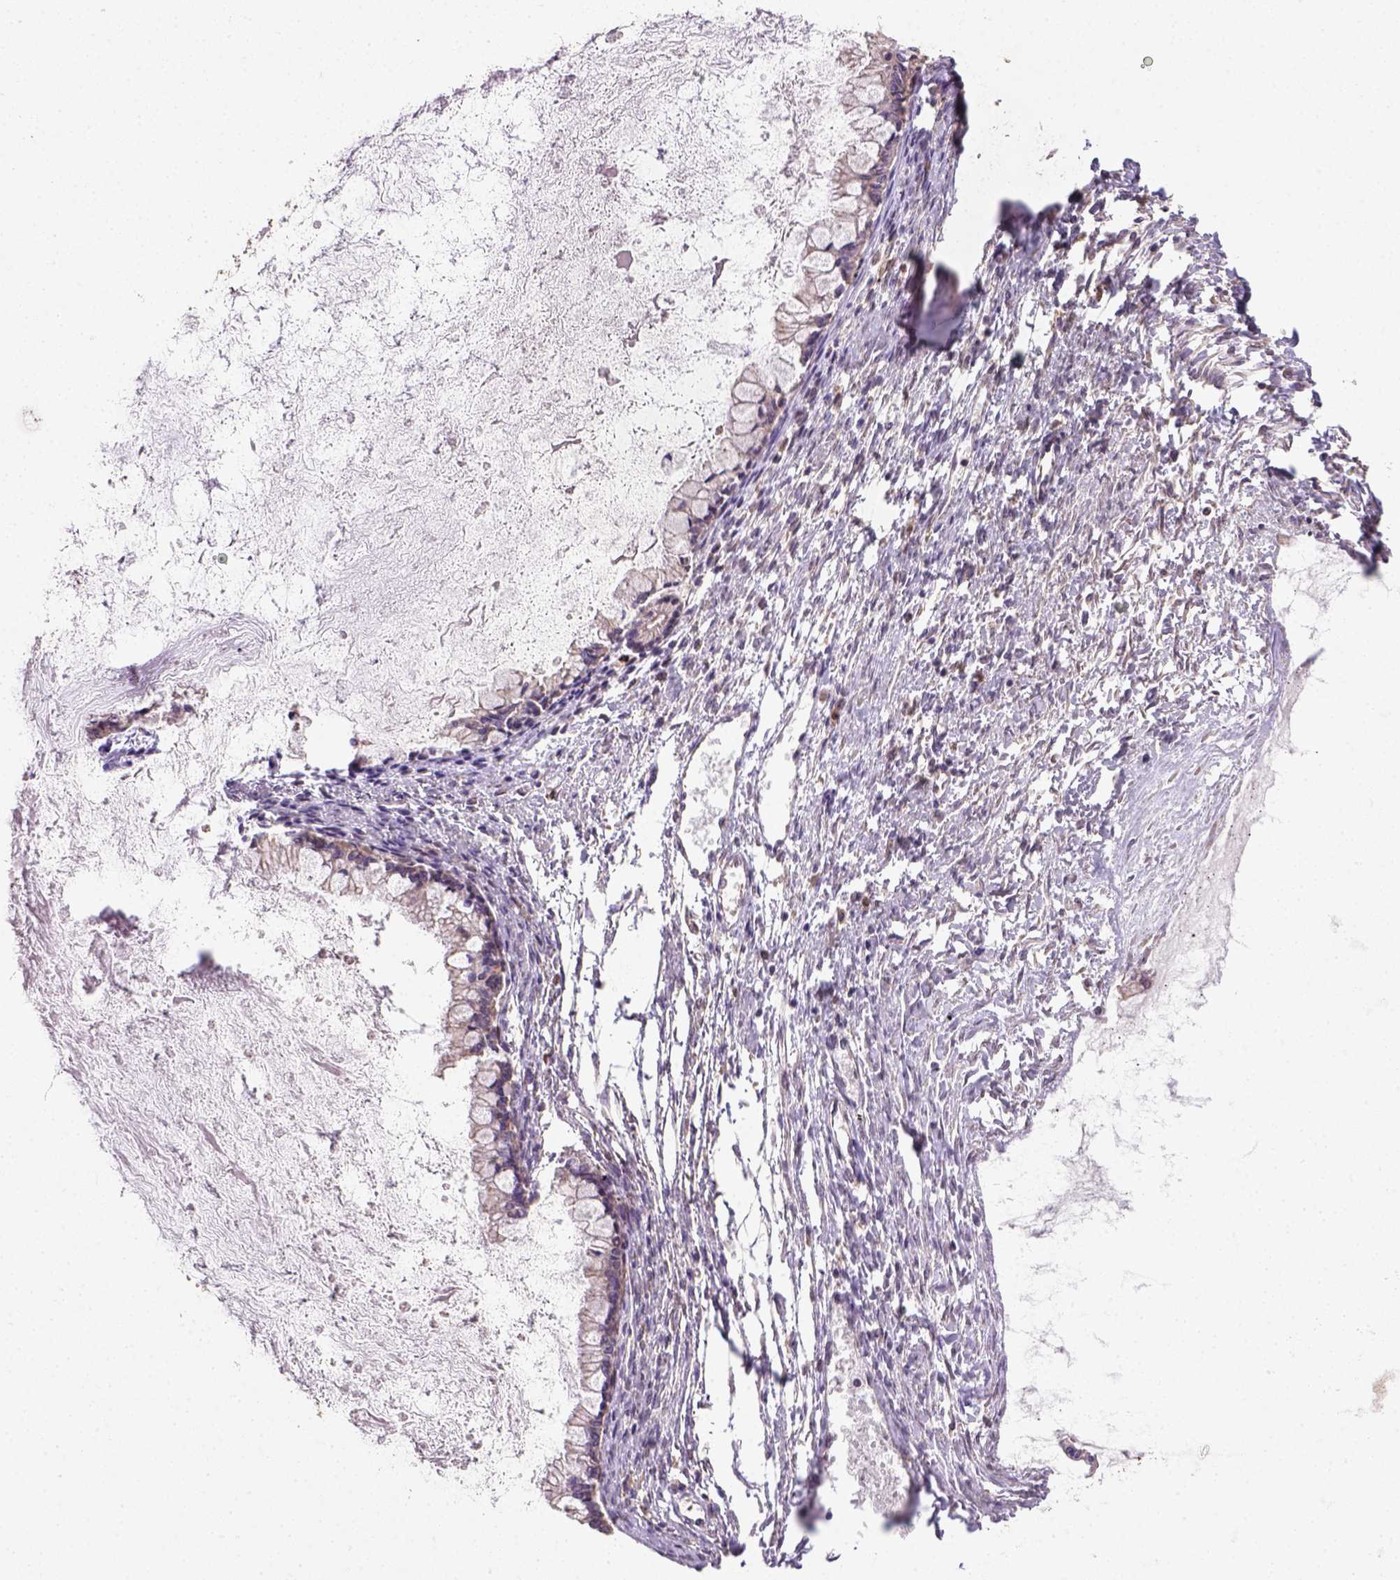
{"staining": {"intensity": "weak", "quantity": ">75%", "location": "cytoplasmic/membranous"}, "tissue": "ovarian cancer", "cell_type": "Tumor cells", "image_type": "cancer", "snomed": [{"axis": "morphology", "description": "Cystadenocarcinoma, mucinous, NOS"}, {"axis": "topography", "description": "Ovary"}], "caption": "Weak cytoplasmic/membranous protein positivity is seen in approximately >75% of tumor cells in ovarian cancer (mucinous cystadenocarcinoma).", "gene": "NUDT10", "patient": {"sex": "female", "age": 67}}